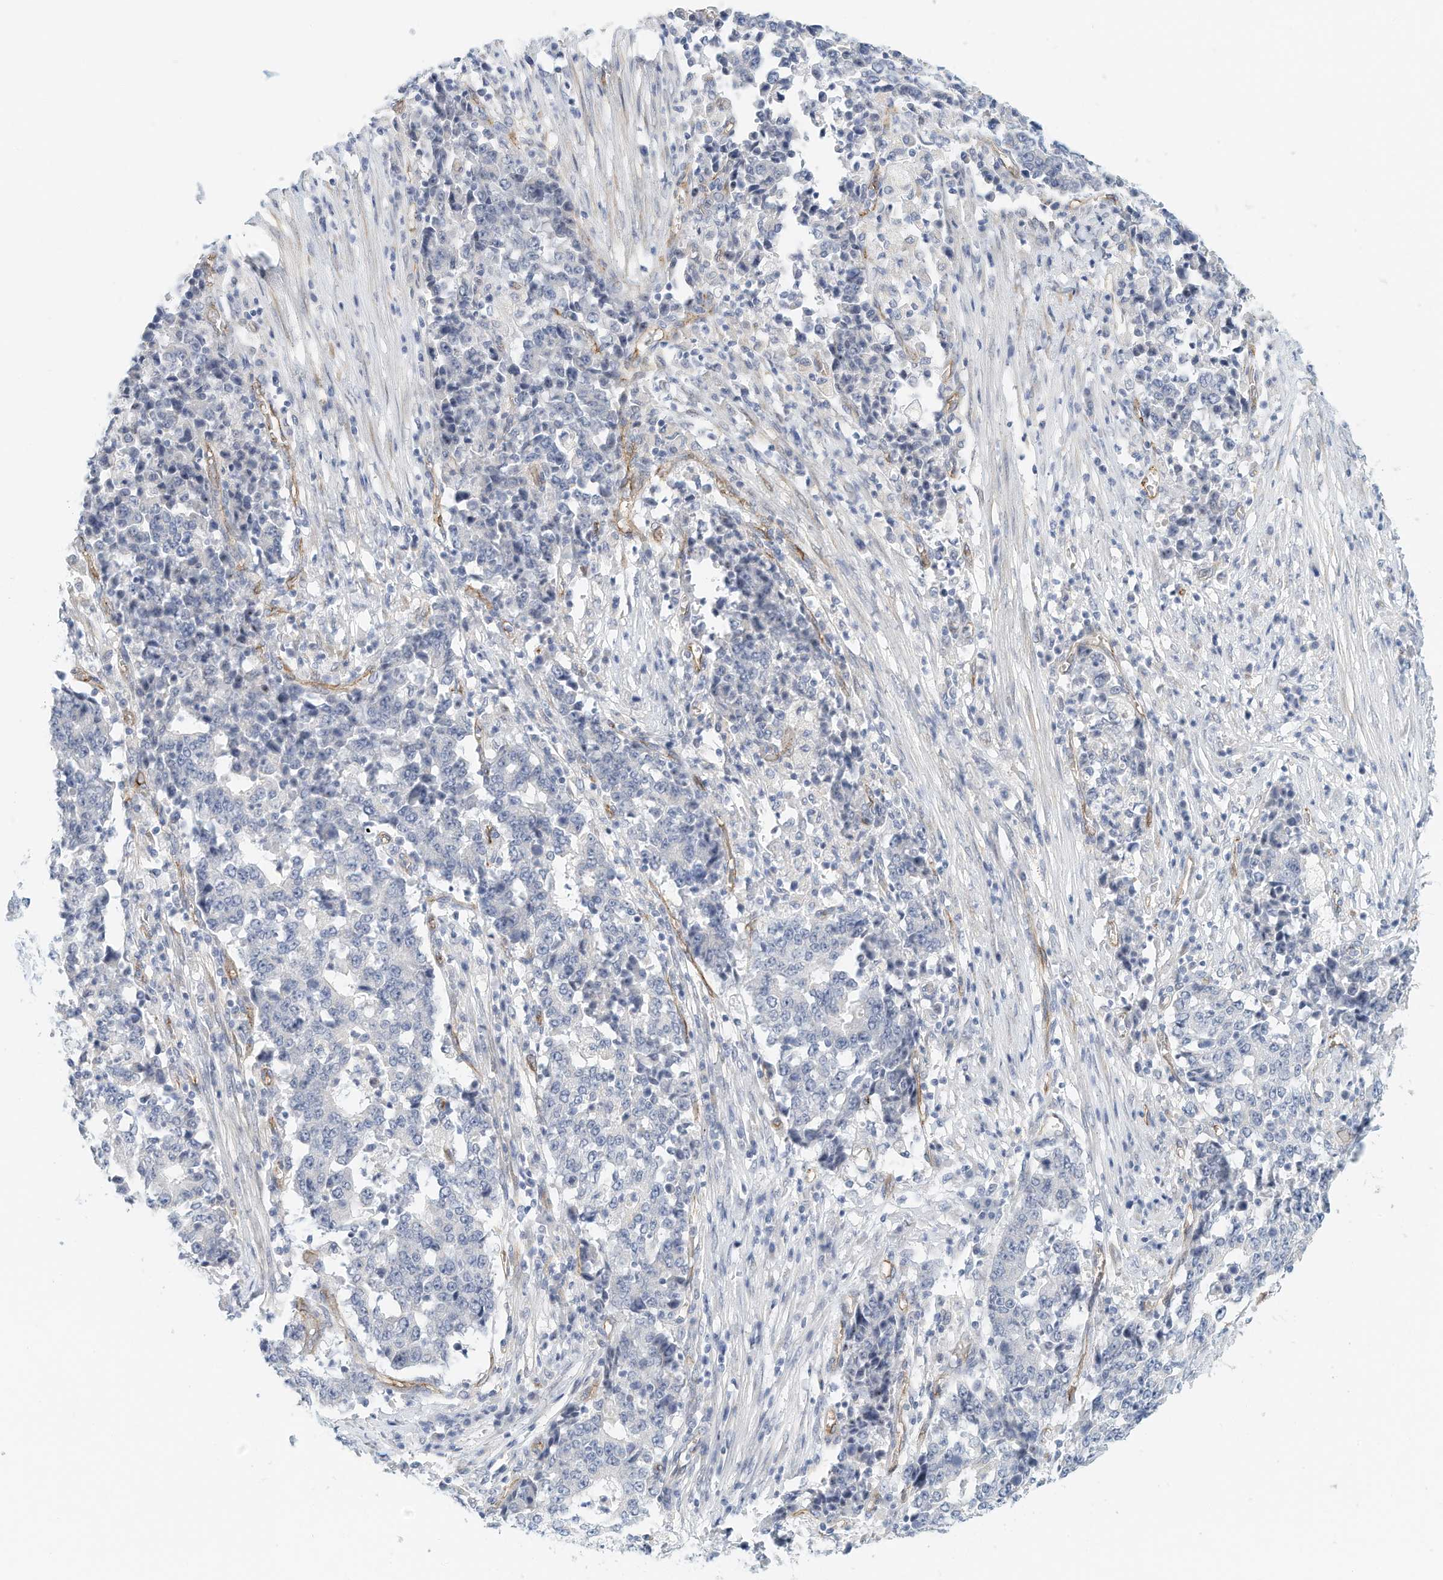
{"staining": {"intensity": "negative", "quantity": "none", "location": "none"}, "tissue": "stomach cancer", "cell_type": "Tumor cells", "image_type": "cancer", "snomed": [{"axis": "morphology", "description": "Adenocarcinoma, NOS"}, {"axis": "topography", "description": "Stomach"}], "caption": "Tumor cells are negative for protein expression in human stomach cancer (adenocarcinoma). (IHC, brightfield microscopy, high magnification).", "gene": "ARHGAP28", "patient": {"sex": "male", "age": 59}}